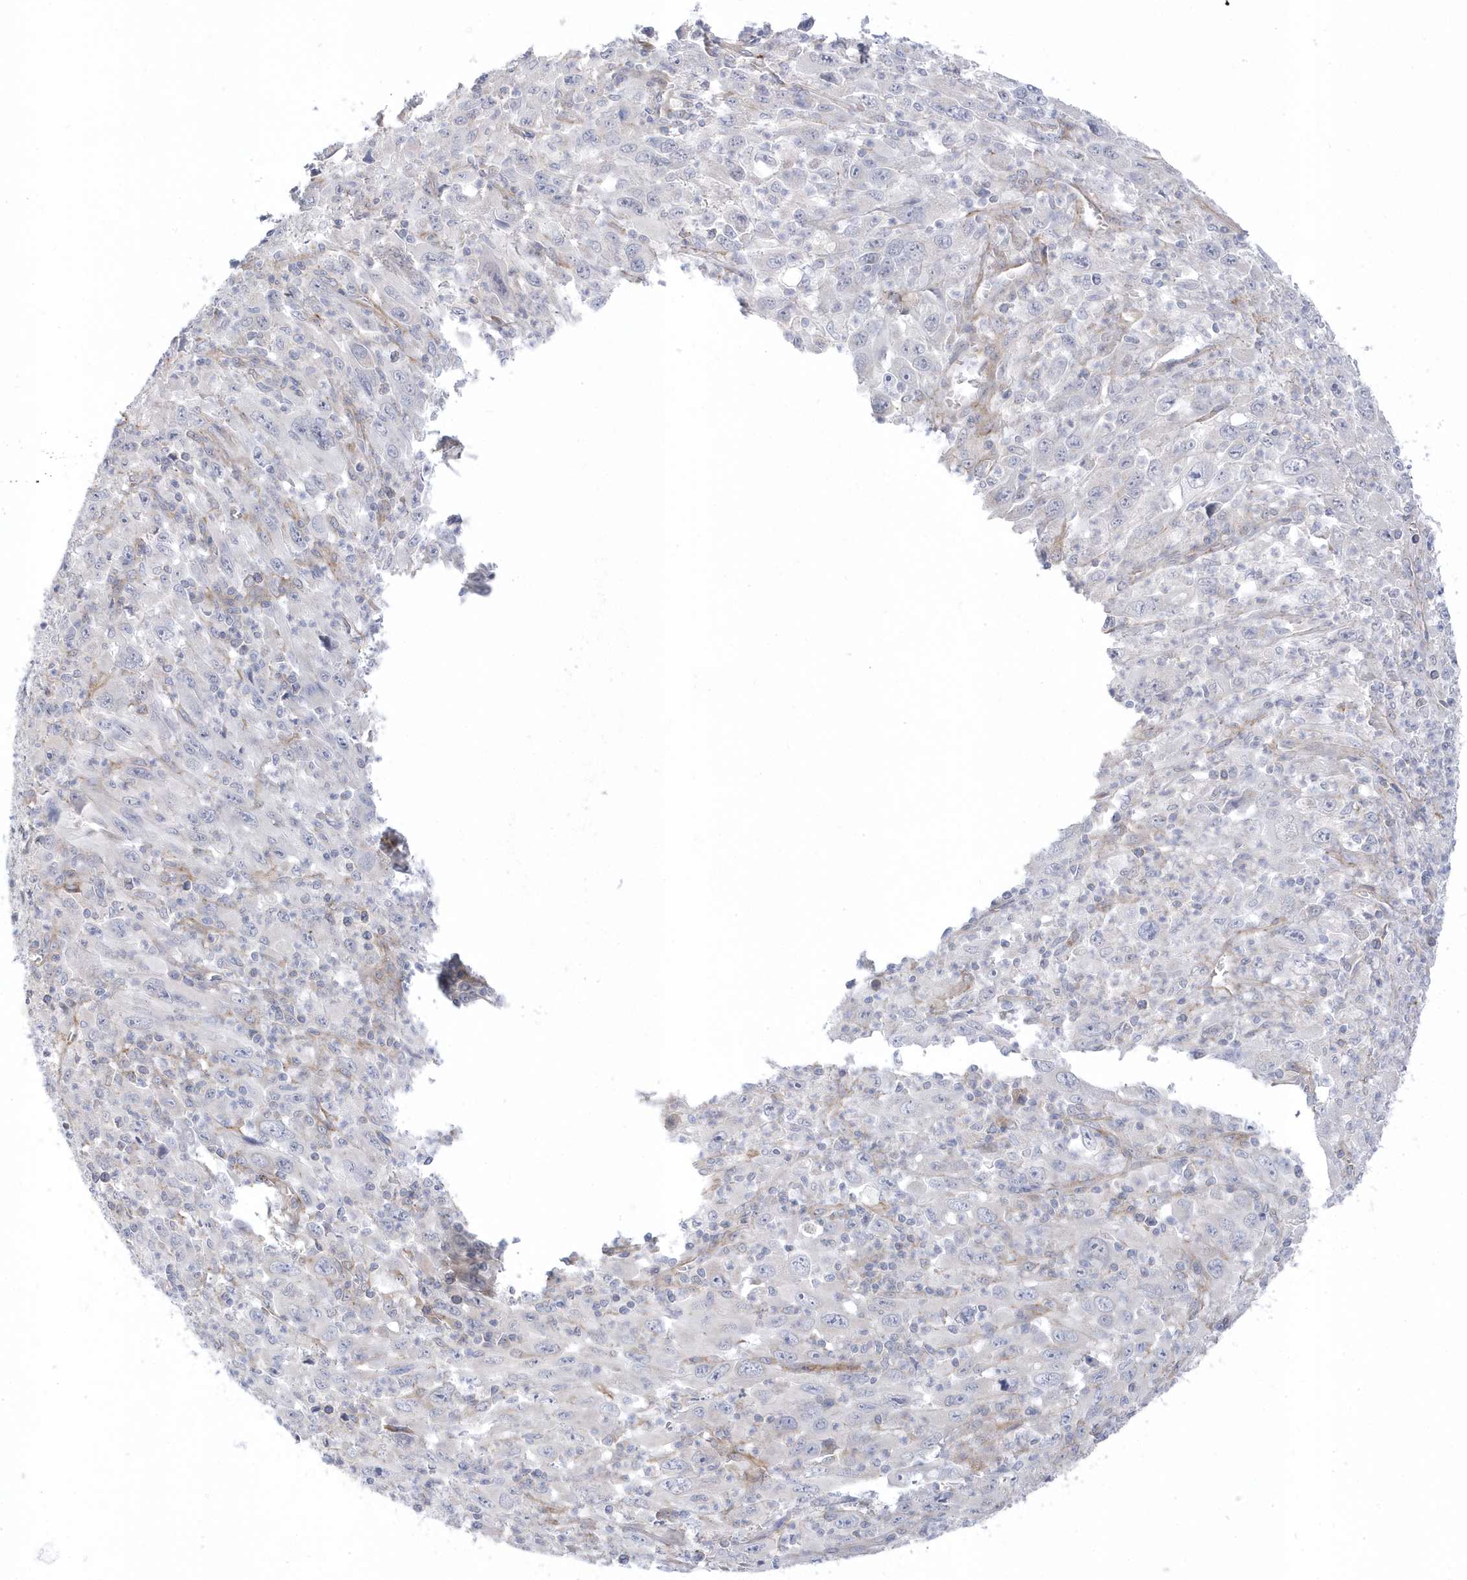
{"staining": {"intensity": "negative", "quantity": "none", "location": "none"}, "tissue": "melanoma", "cell_type": "Tumor cells", "image_type": "cancer", "snomed": [{"axis": "morphology", "description": "Malignant melanoma, Metastatic site"}, {"axis": "topography", "description": "Skin"}], "caption": "A high-resolution micrograph shows immunohistochemistry (IHC) staining of melanoma, which reveals no significant expression in tumor cells.", "gene": "ANAPC1", "patient": {"sex": "female", "age": 56}}